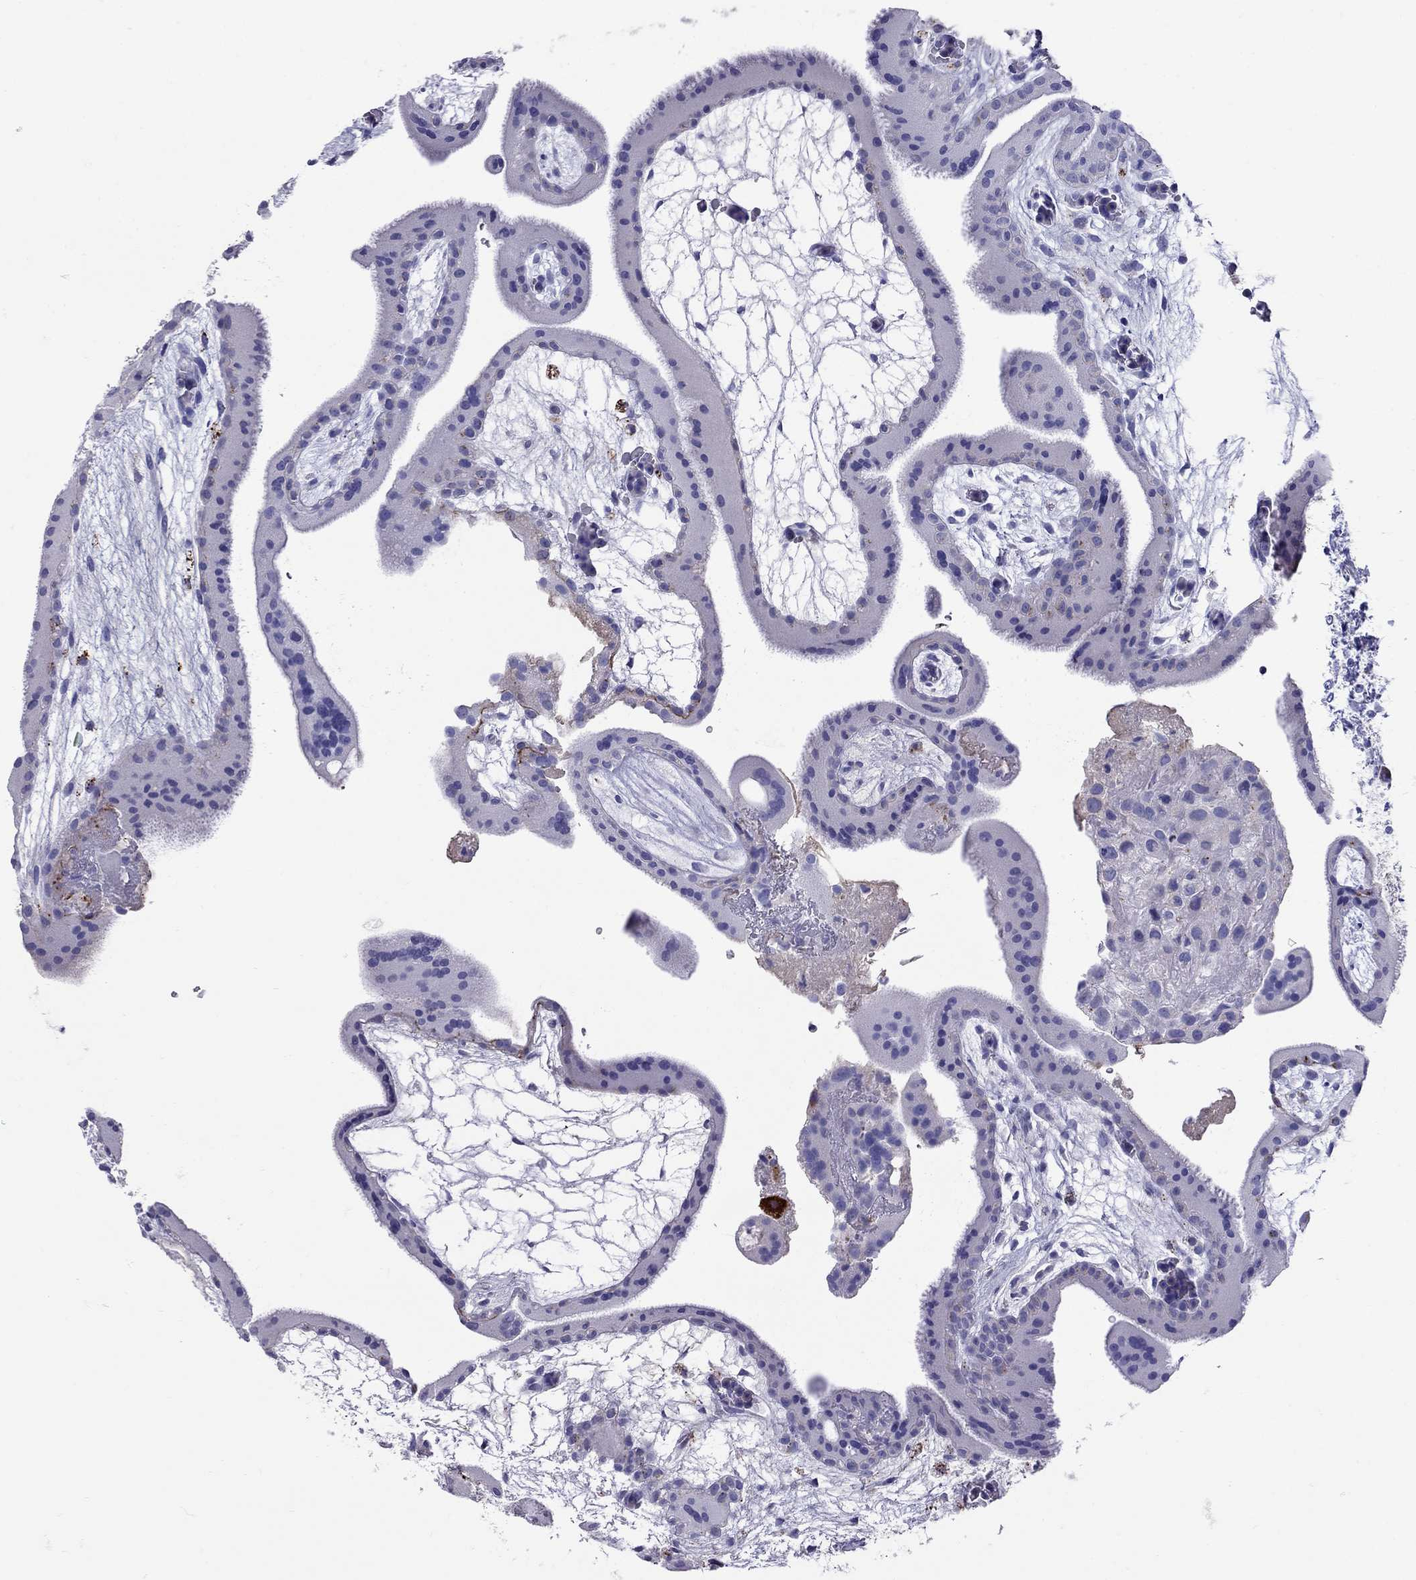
{"staining": {"intensity": "negative", "quantity": "none", "location": "none"}, "tissue": "placenta", "cell_type": "Decidual cells", "image_type": "normal", "snomed": [{"axis": "morphology", "description": "Normal tissue, NOS"}, {"axis": "topography", "description": "Placenta"}], "caption": "An IHC photomicrograph of unremarkable placenta is shown. There is no staining in decidual cells of placenta.", "gene": "CLPSL2", "patient": {"sex": "female", "age": 19}}